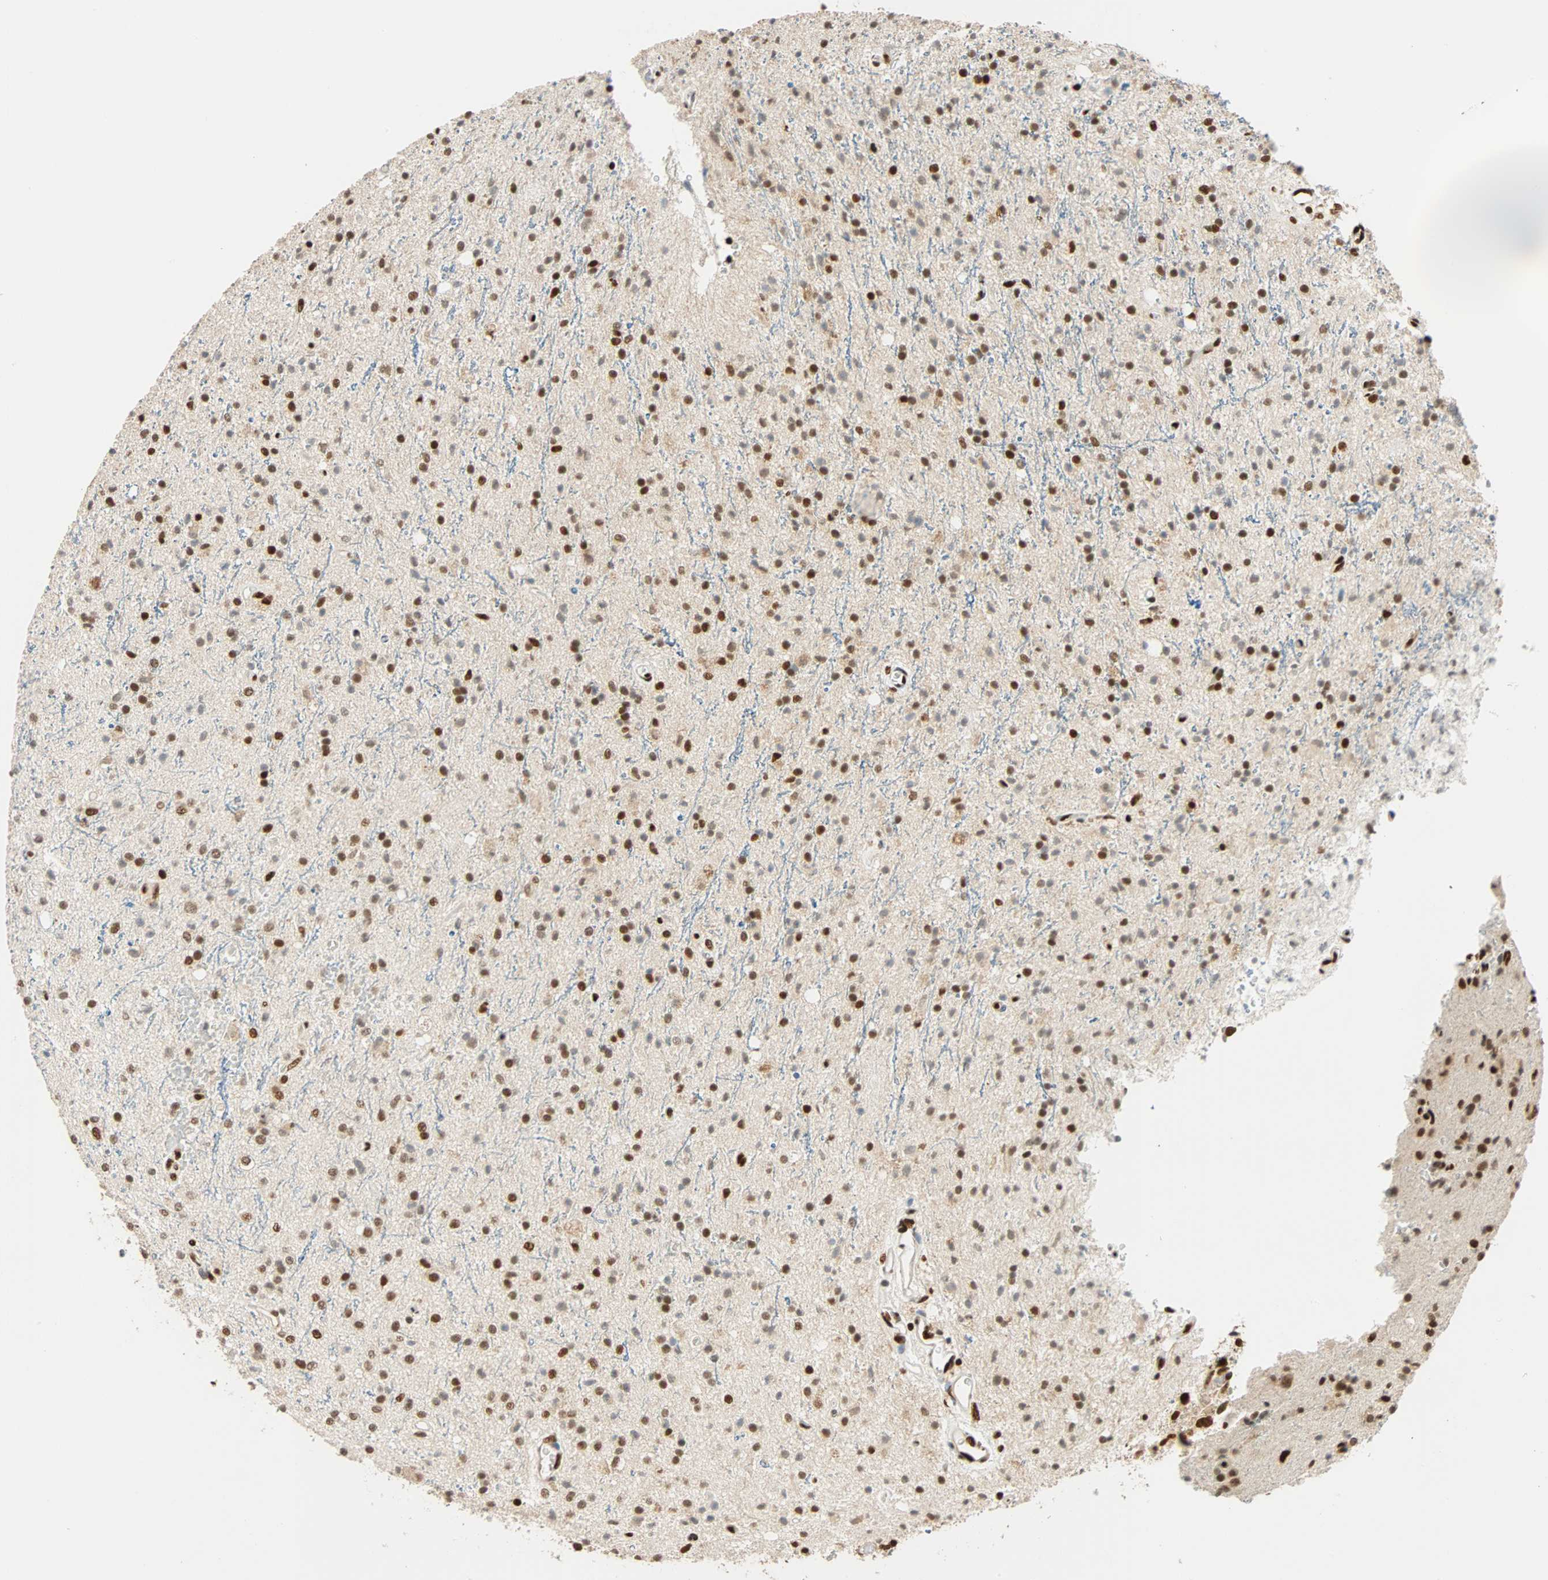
{"staining": {"intensity": "moderate", "quantity": ">75%", "location": "nuclear"}, "tissue": "glioma", "cell_type": "Tumor cells", "image_type": "cancer", "snomed": [{"axis": "morphology", "description": "Glioma, malignant, High grade"}, {"axis": "topography", "description": "Brain"}], "caption": "Human glioma stained with a protein marker shows moderate staining in tumor cells.", "gene": "CDK12", "patient": {"sex": "male", "age": 47}}